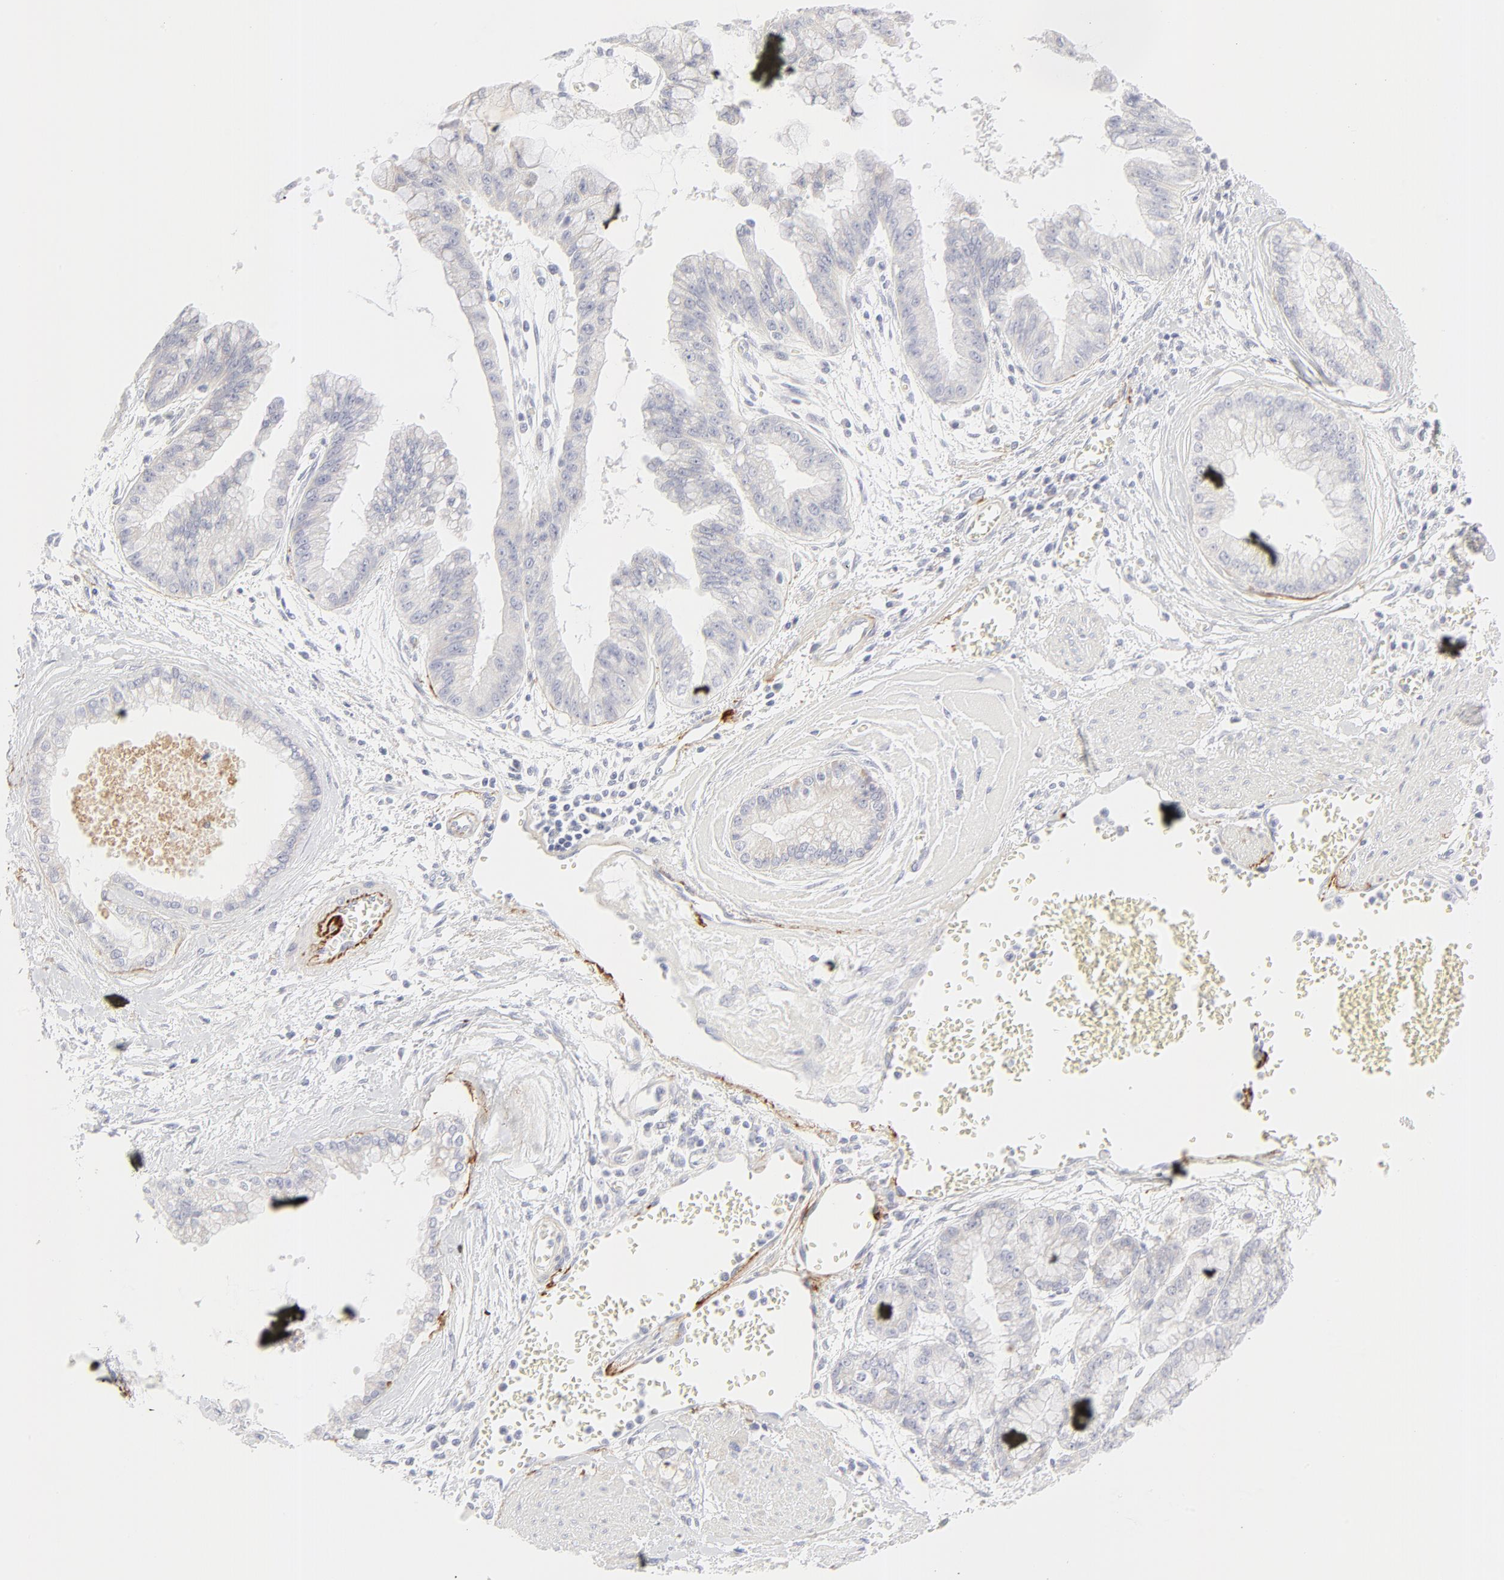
{"staining": {"intensity": "negative", "quantity": "none", "location": "none"}, "tissue": "liver cancer", "cell_type": "Tumor cells", "image_type": "cancer", "snomed": [{"axis": "morphology", "description": "Cholangiocarcinoma"}, {"axis": "topography", "description": "Liver"}], "caption": "Photomicrograph shows no protein expression in tumor cells of liver cancer (cholangiocarcinoma) tissue.", "gene": "NPNT", "patient": {"sex": "female", "age": 79}}